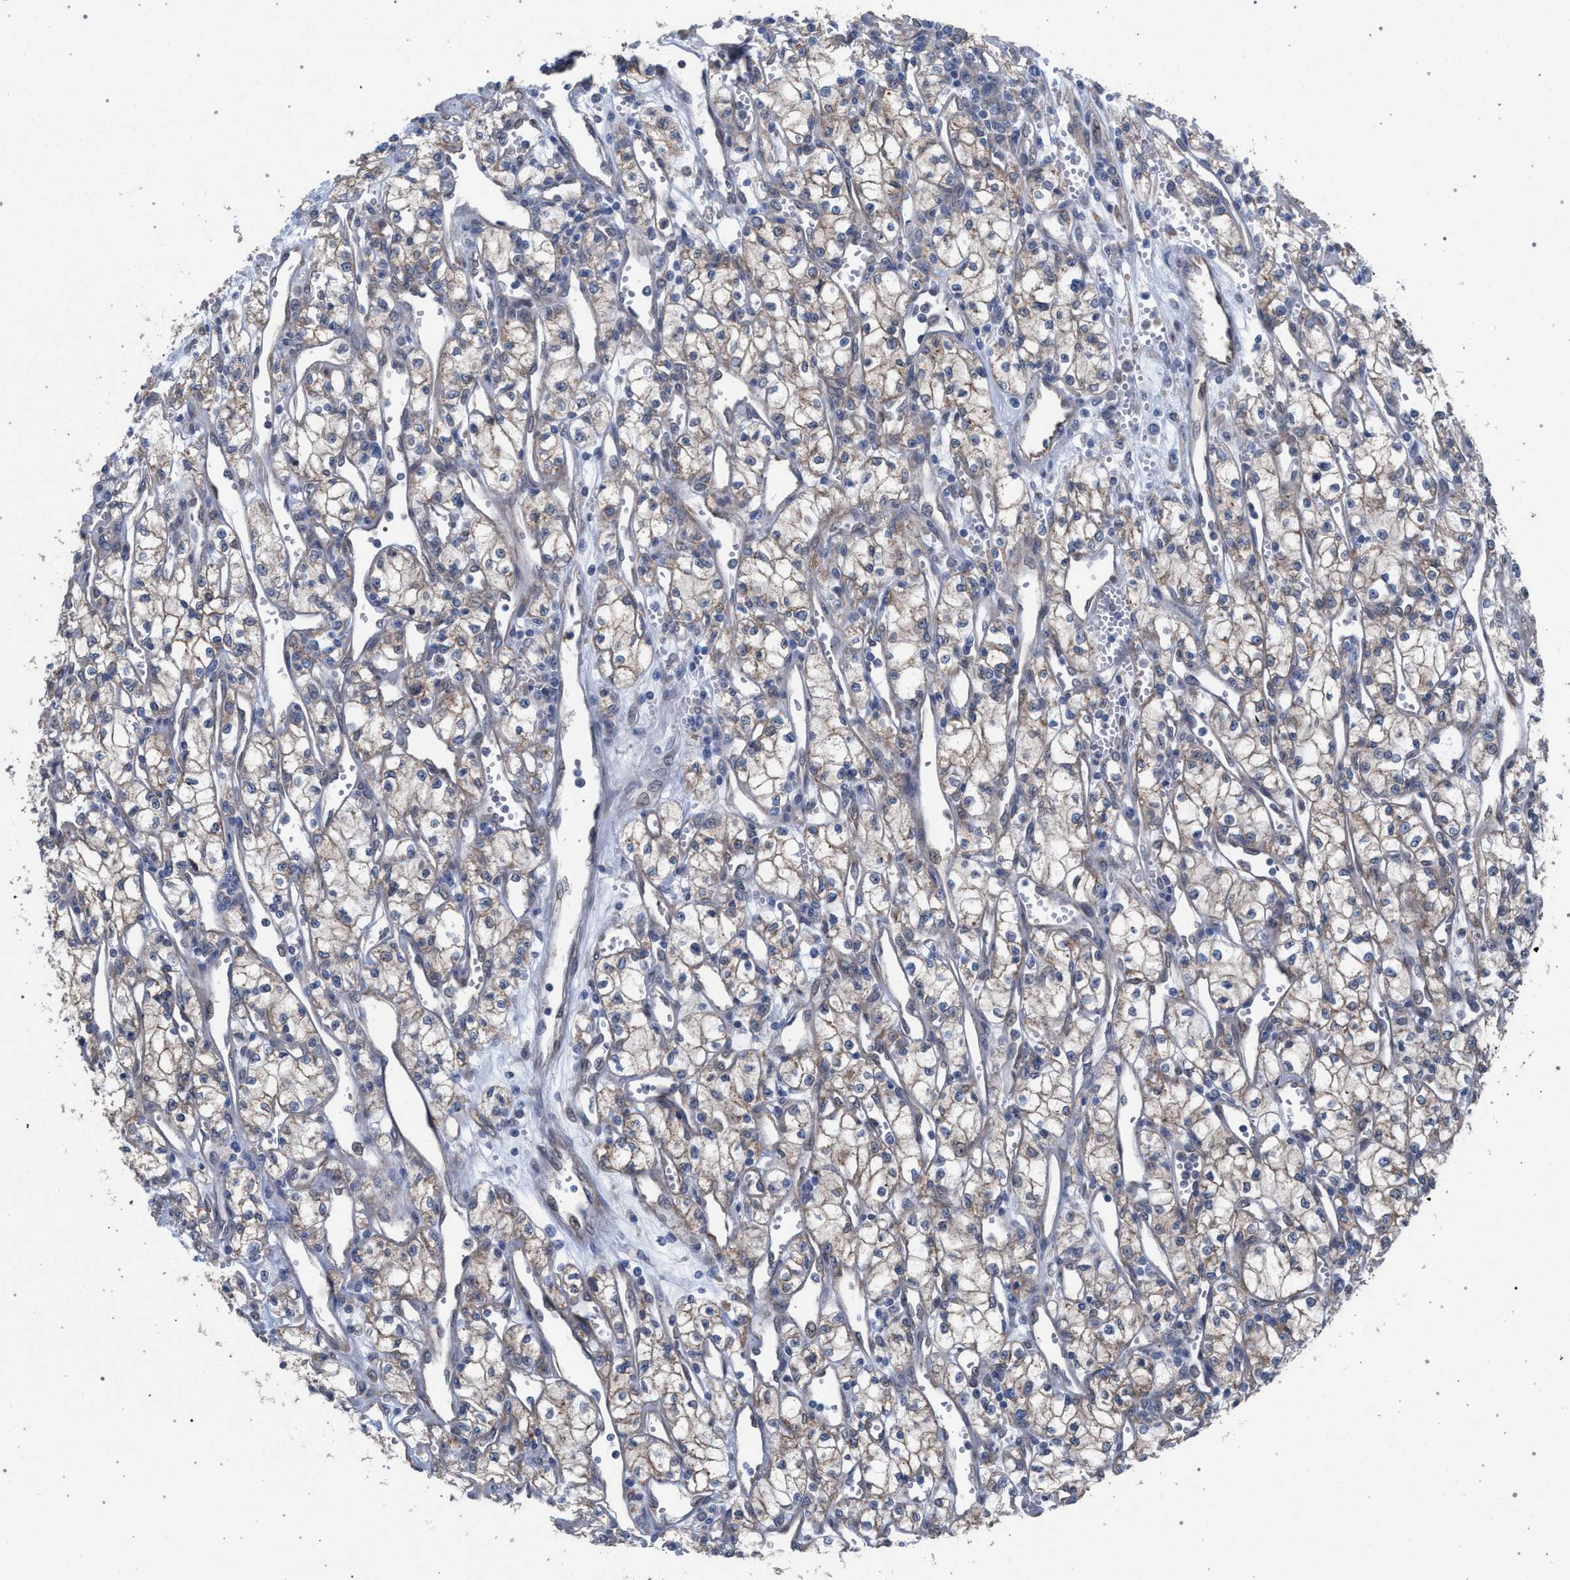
{"staining": {"intensity": "weak", "quantity": "<25%", "location": "cytoplasmic/membranous"}, "tissue": "renal cancer", "cell_type": "Tumor cells", "image_type": "cancer", "snomed": [{"axis": "morphology", "description": "Adenocarcinoma, NOS"}, {"axis": "topography", "description": "Kidney"}], "caption": "A high-resolution image shows immunohistochemistry staining of renal cancer, which shows no significant positivity in tumor cells.", "gene": "ARPC5L", "patient": {"sex": "male", "age": 59}}